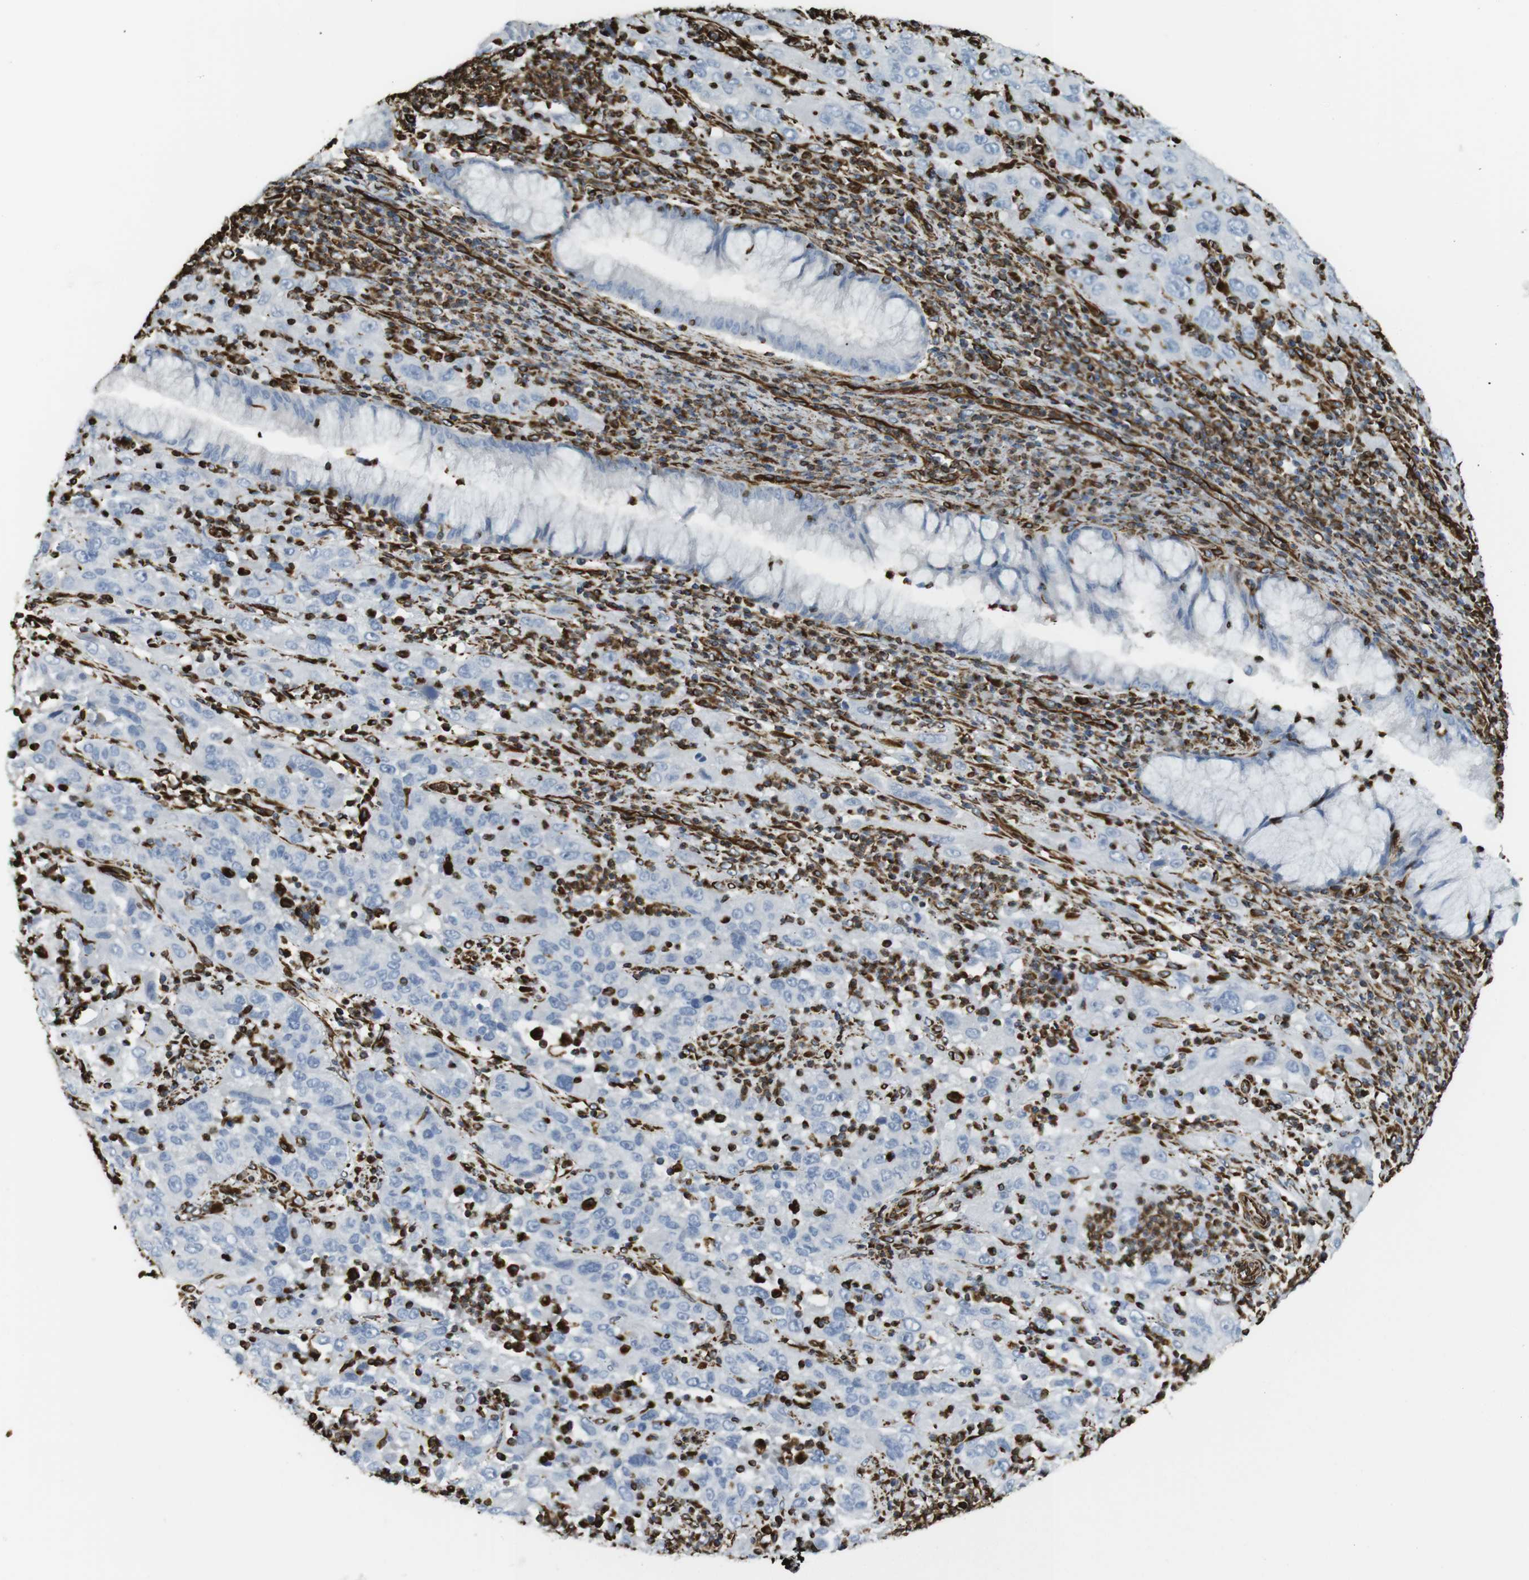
{"staining": {"intensity": "negative", "quantity": "none", "location": "none"}, "tissue": "cervical cancer", "cell_type": "Tumor cells", "image_type": "cancer", "snomed": [{"axis": "morphology", "description": "Squamous cell carcinoma, NOS"}, {"axis": "topography", "description": "Cervix"}], "caption": "Histopathology image shows no protein expression in tumor cells of cervical squamous cell carcinoma tissue.", "gene": "RALGPS1", "patient": {"sex": "female", "age": 32}}